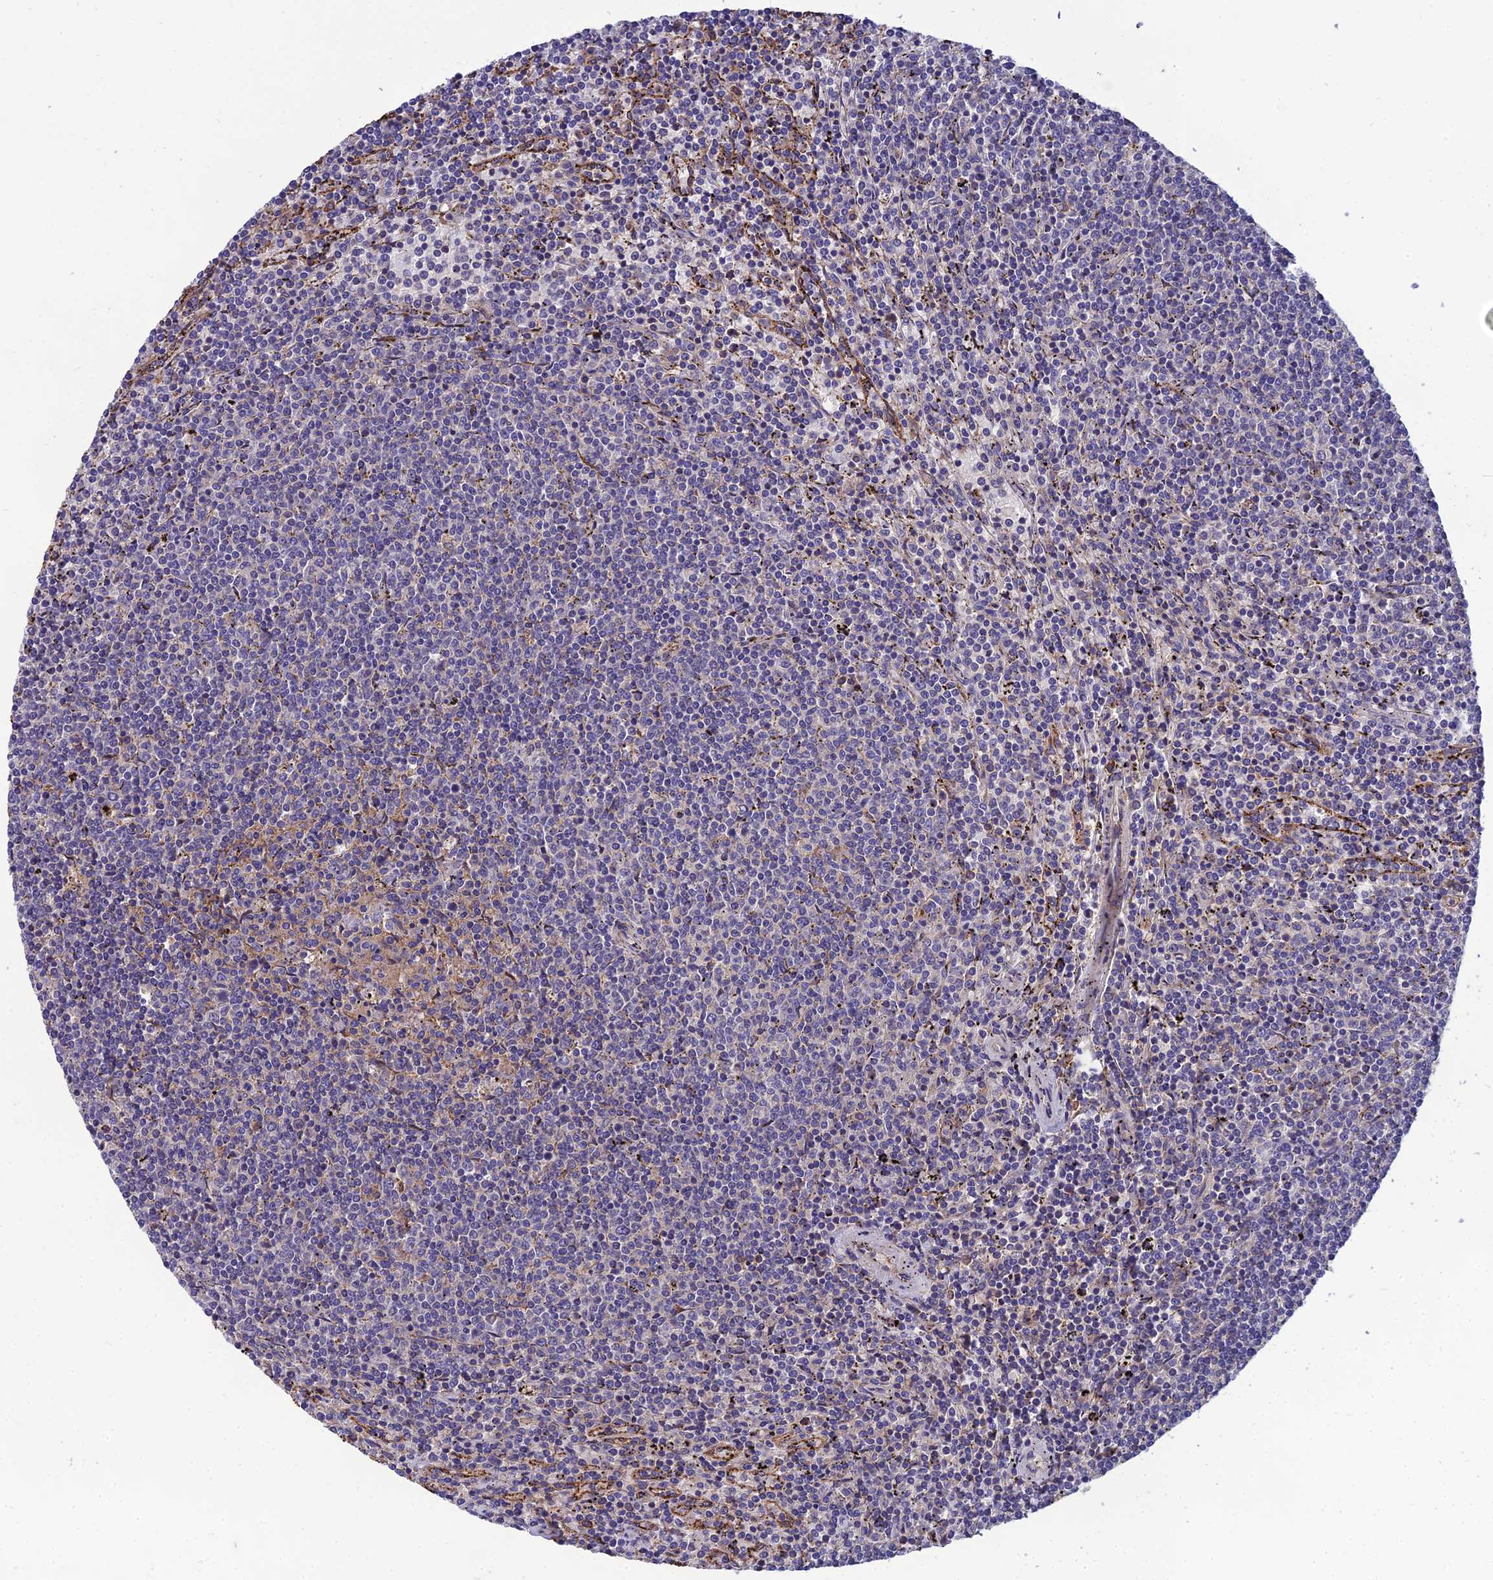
{"staining": {"intensity": "negative", "quantity": "none", "location": "none"}, "tissue": "lymphoma", "cell_type": "Tumor cells", "image_type": "cancer", "snomed": [{"axis": "morphology", "description": "Malignant lymphoma, non-Hodgkin's type, Low grade"}, {"axis": "topography", "description": "Spleen"}], "caption": "This is a photomicrograph of immunohistochemistry (IHC) staining of malignant lymphoma, non-Hodgkin's type (low-grade), which shows no staining in tumor cells. Nuclei are stained in blue.", "gene": "UMAD1", "patient": {"sex": "female", "age": 50}}